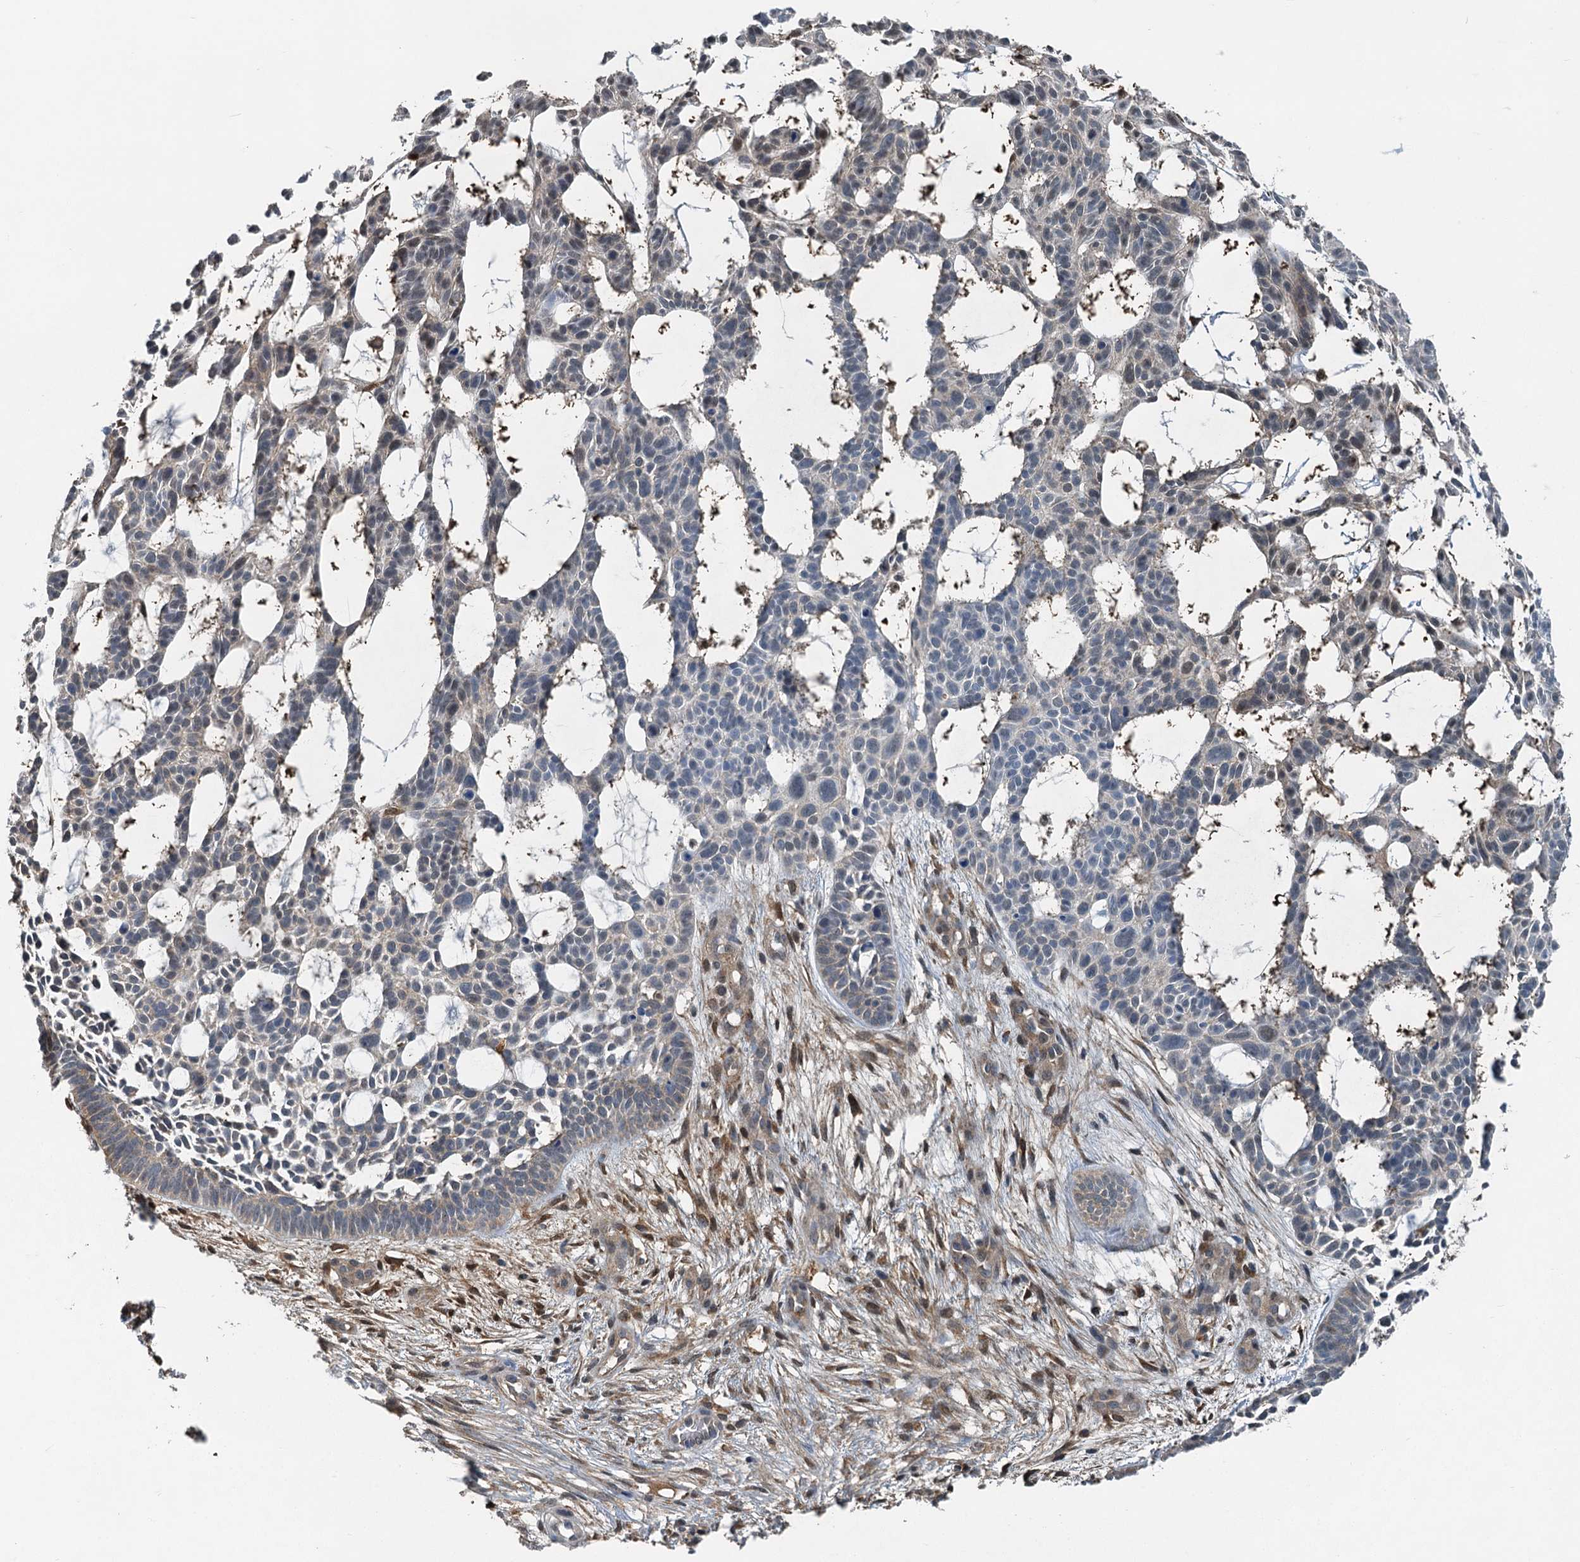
{"staining": {"intensity": "negative", "quantity": "none", "location": "none"}, "tissue": "skin cancer", "cell_type": "Tumor cells", "image_type": "cancer", "snomed": [{"axis": "morphology", "description": "Basal cell carcinoma"}, {"axis": "topography", "description": "Skin"}], "caption": "Tumor cells are negative for protein expression in human skin basal cell carcinoma. (Stains: DAB (3,3'-diaminobenzidine) immunohistochemistry with hematoxylin counter stain, Microscopy: brightfield microscopy at high magnification).", "gene": "GPI", "patient": {"sex": "male", "age": 89}}